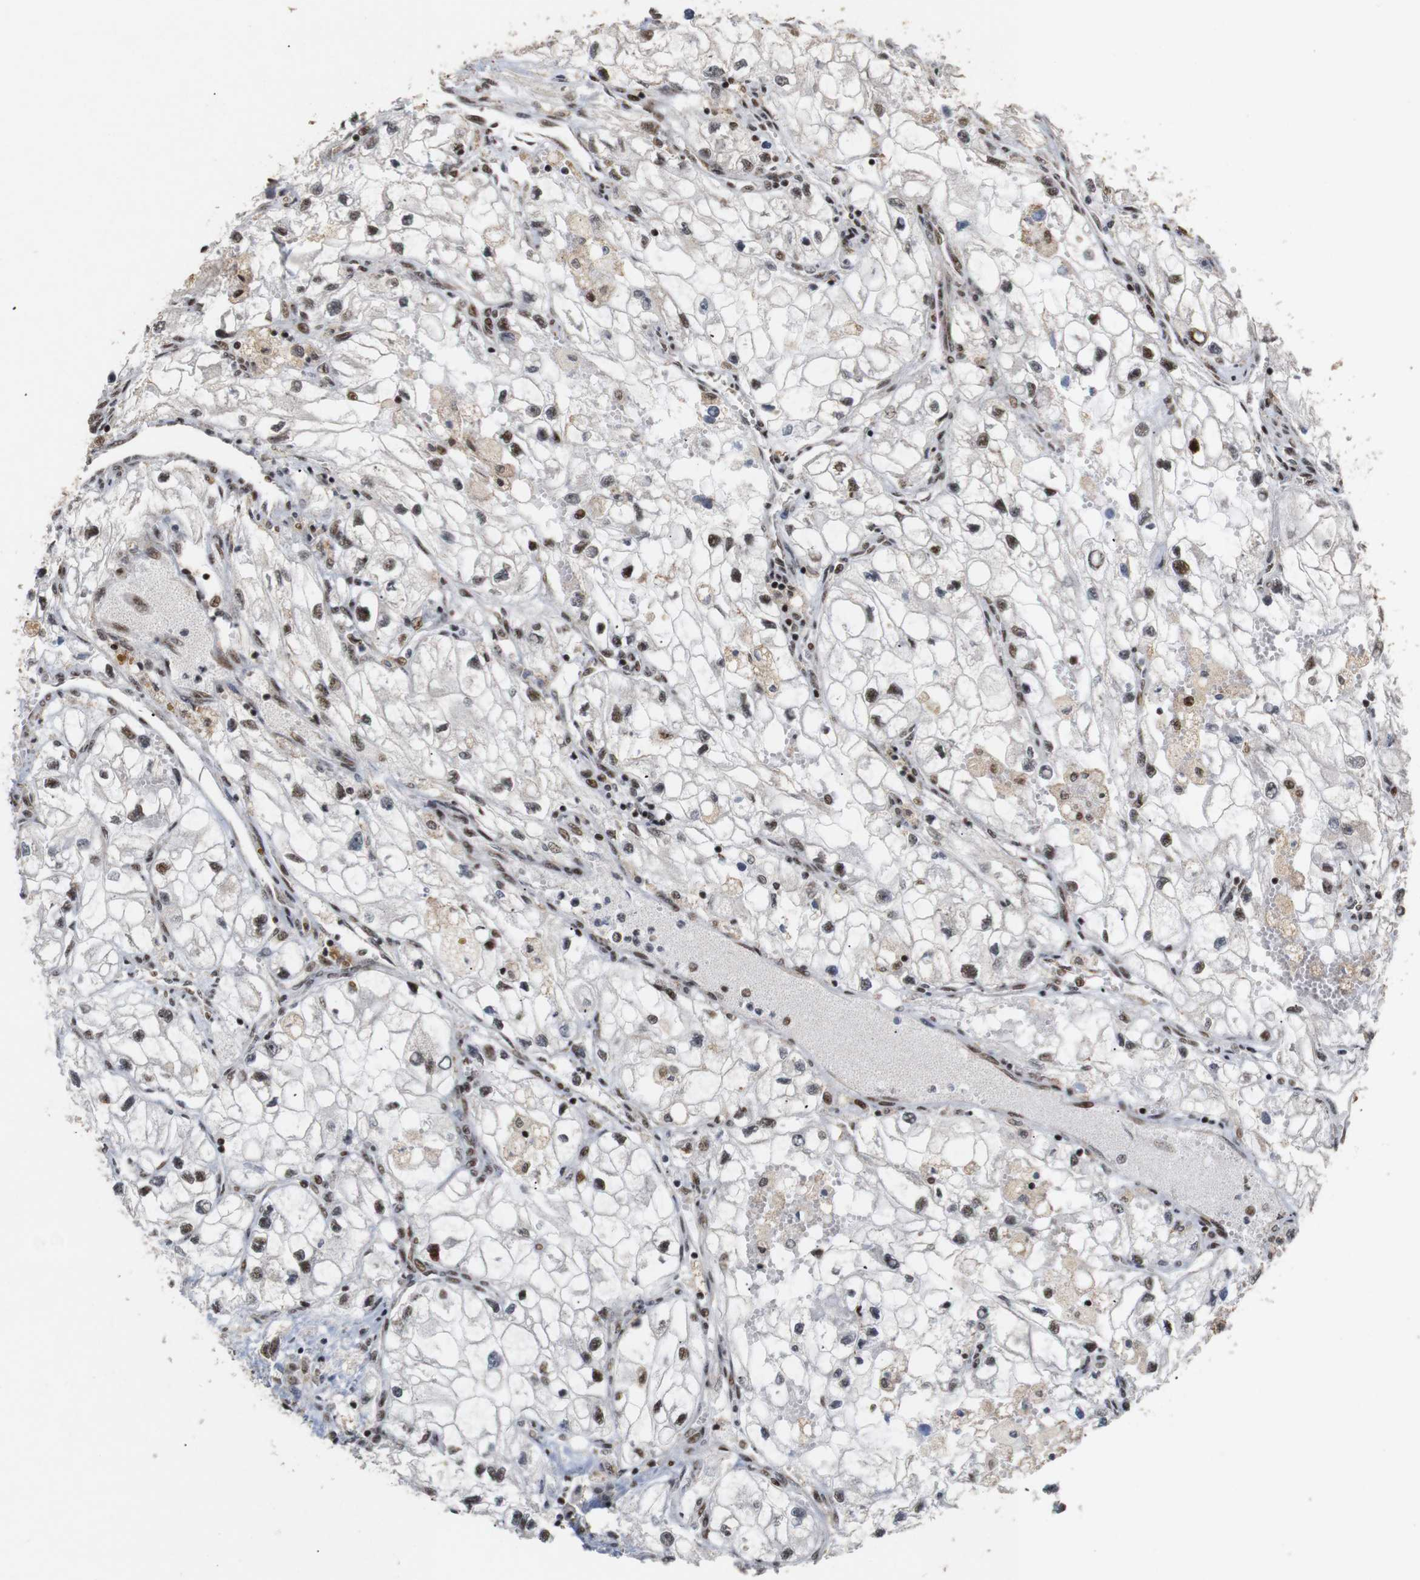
{"staining": {"intensity": "moderate", "quantity": "25%-75%", "location": "nuclear"}, "tissue": "renal cancer", "cell_type": "Tumor cells", "image_type": "cancer", "snomed": [{"axis": "morphology", "description": "Adenocarcinoma, NOS"}, {"axis": "topography", "description": "Kidney"}], "caption": "High-magnification brightfield microscopy of renal cancer (adenocarcinoma) stained with DAB (brown) and counterstained with hematoxylin (blue). tumor cells exhibit moderate nuclear expression is present in approximately25%-75% of cells. (DAB = brown stain, brightfield microscopy at high magnification).", "gene": "PYM1", "patient": {"sex": "female", "age": 70}}